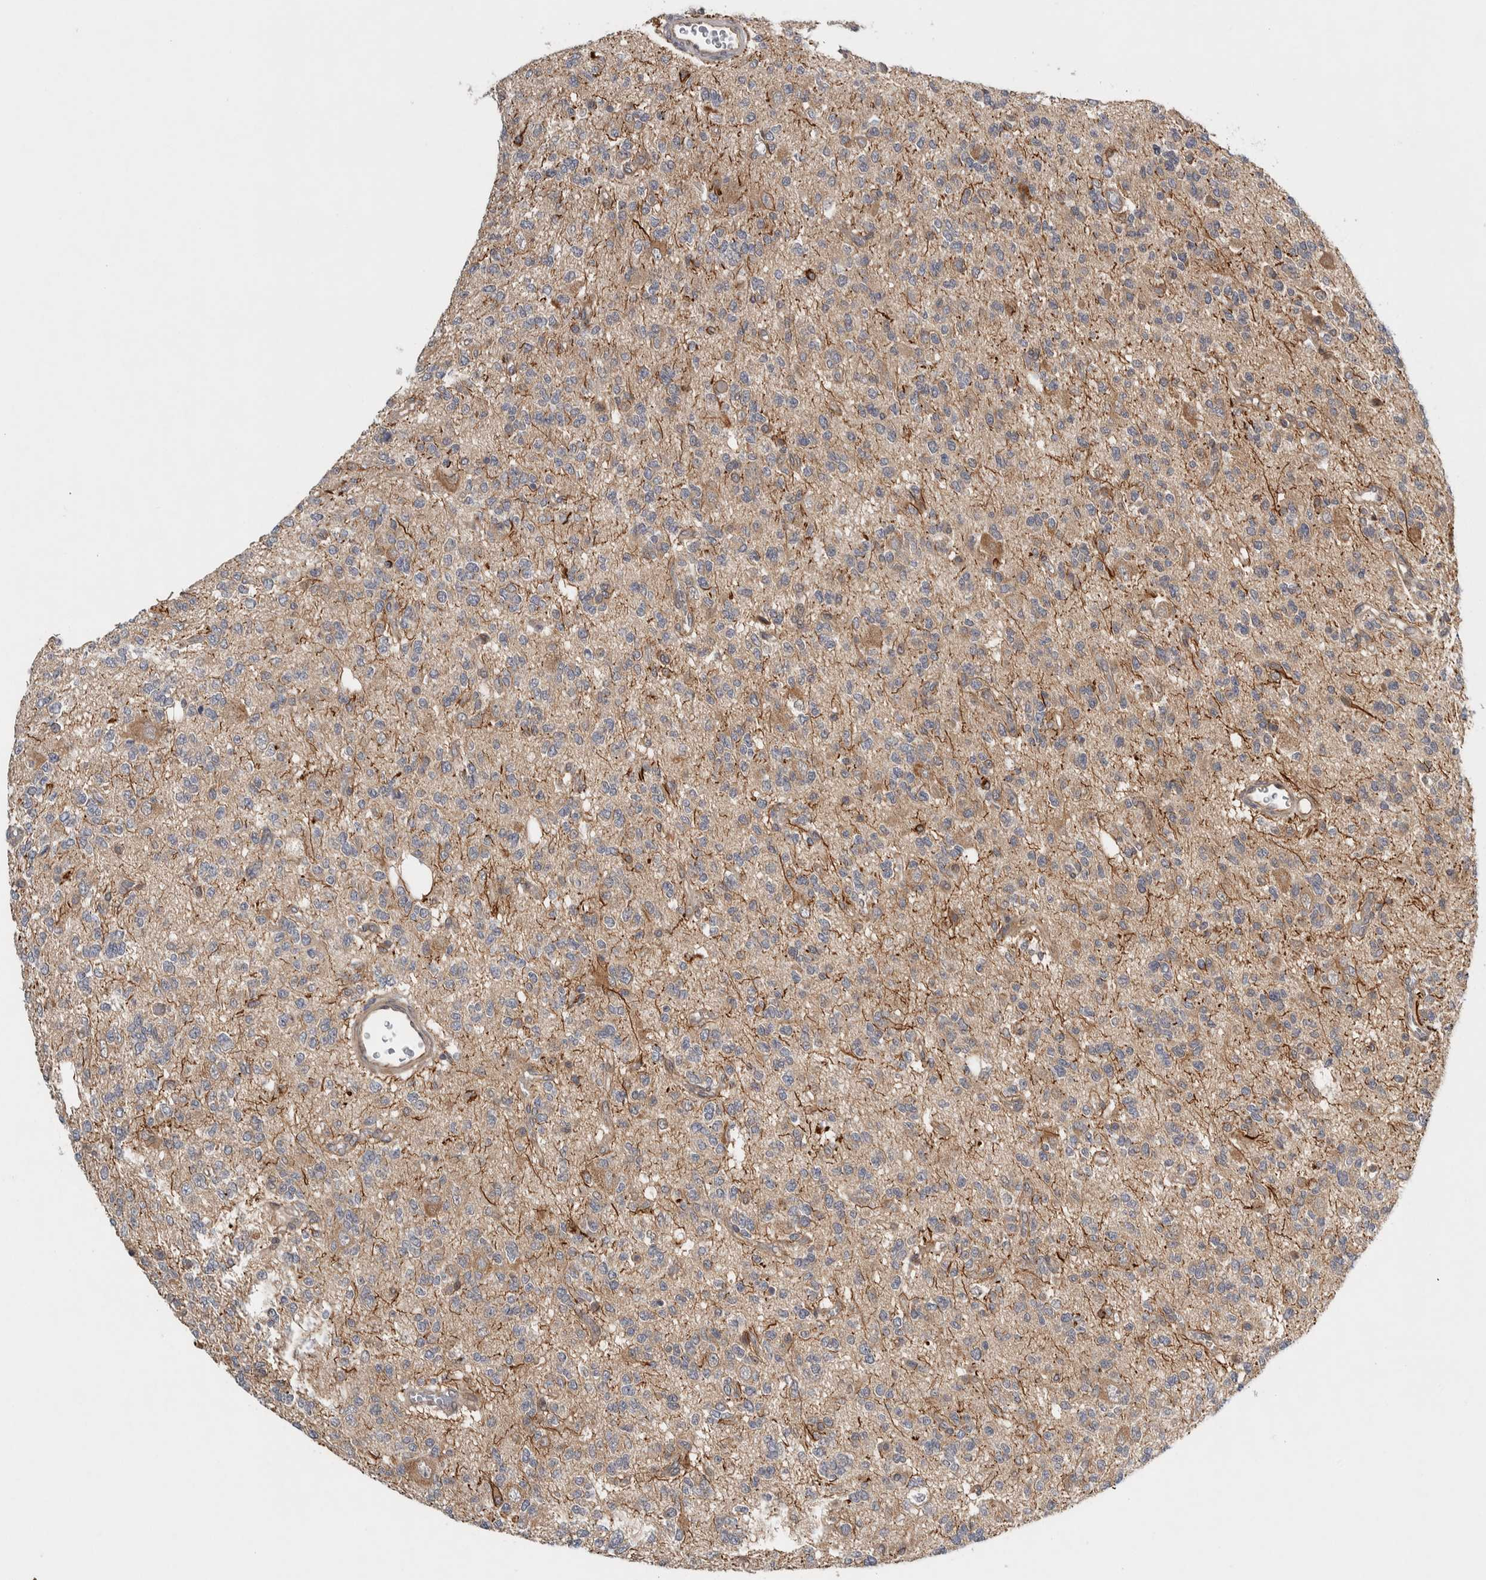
{"staining": {"intensity": "weak", "quantity": "<25%", "location": "cytoplasmic/membranous"}, "tissue": "glioma", "cell_type": "Tumor cells", "image_type": "cancer", "snomed": [{"axis": "morphology", "description": "Glioma, malignant, Low grade"}, {"axis": "topography", "description": "Brain"}], "caption": "Glioma was stained to show a protein in brown. There is no significant positivity in tumor cells. The staining was performed using DAB to visualize the protein expression in brown, while the nuclei were stained in blue with hematoxylin (Magnification: 20x).", "gene": "TBC1D31", "patient": {"sex": "male", "age": 38}}